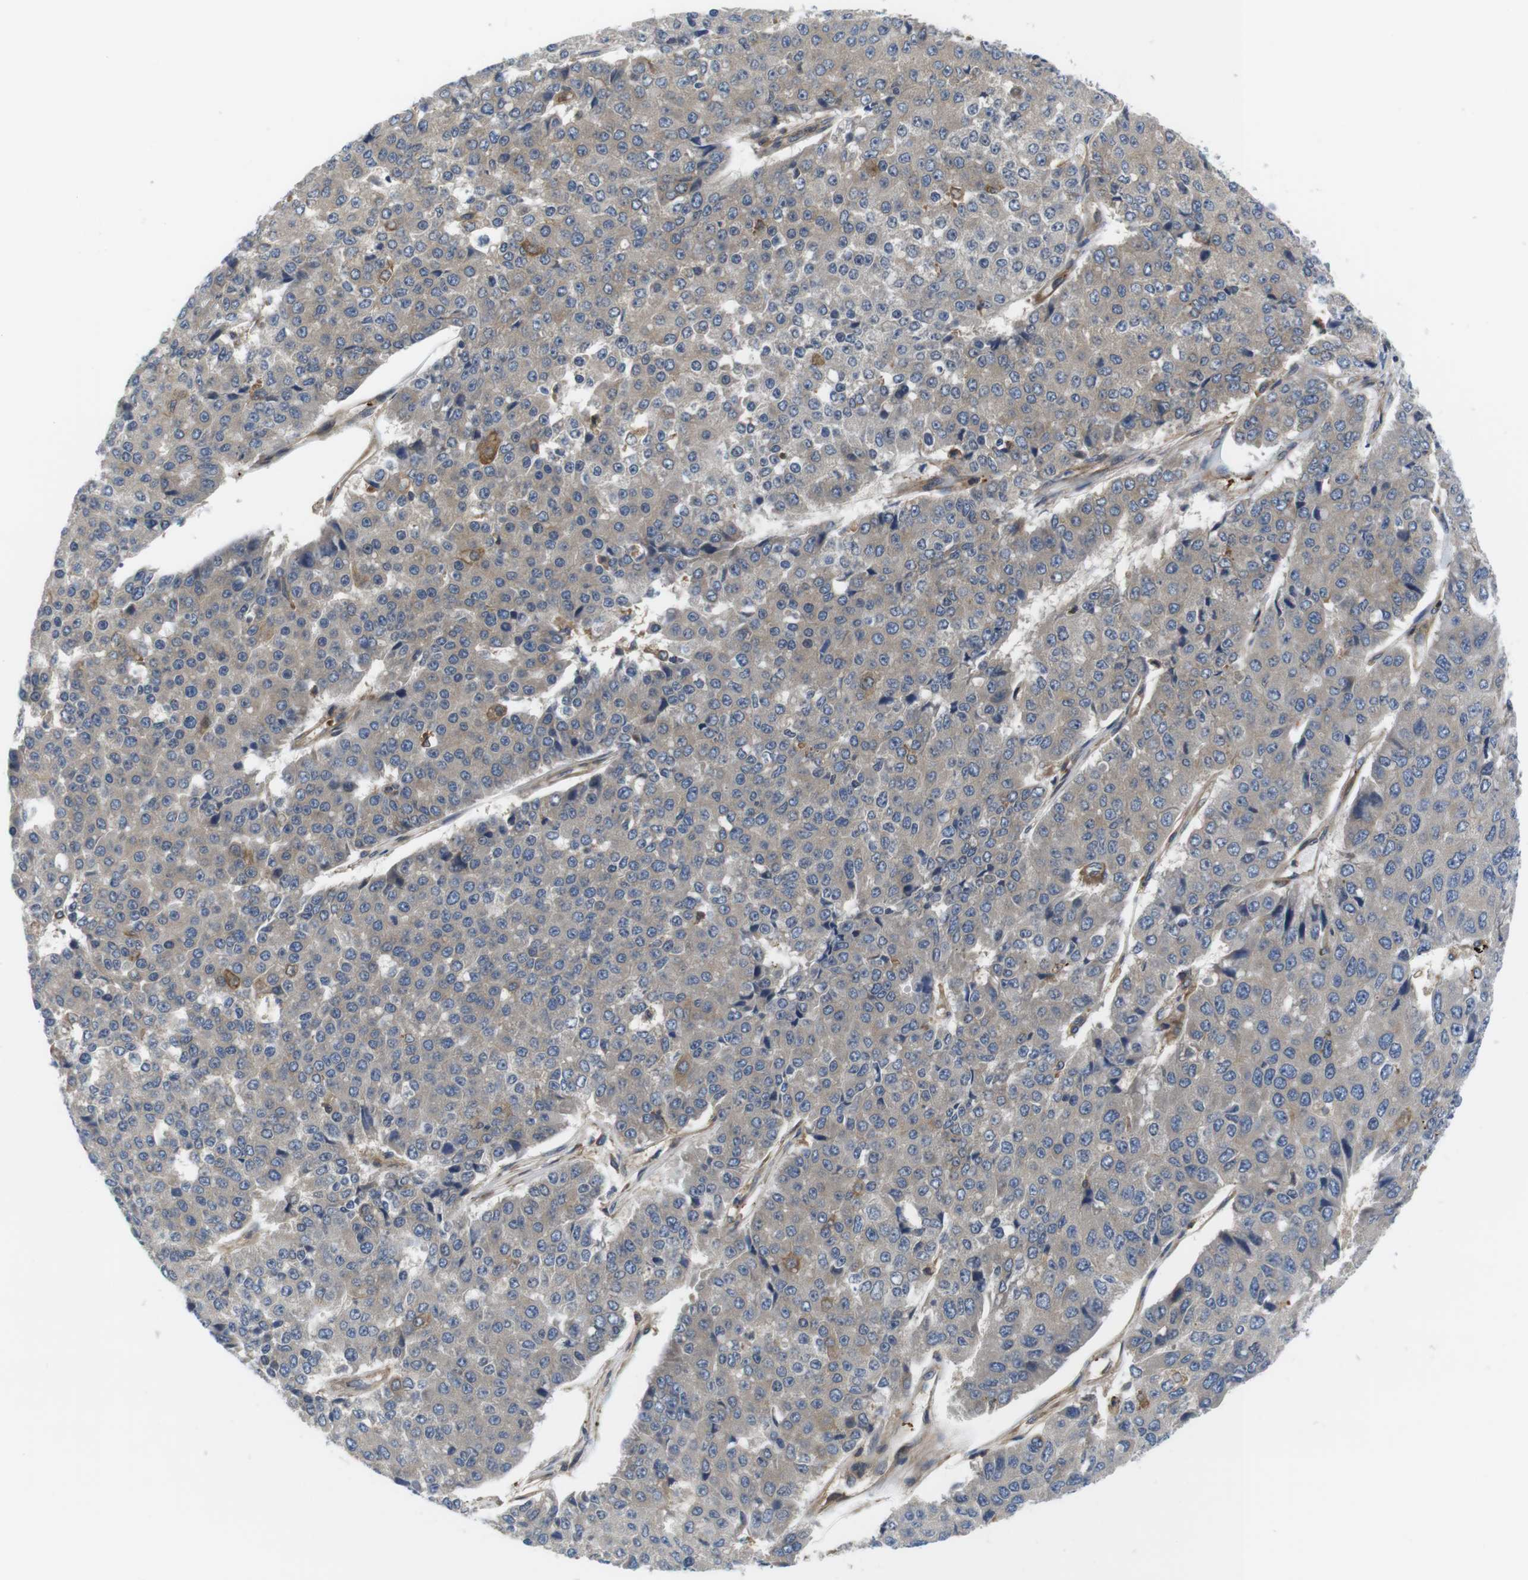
{"staining": {"intensity": "weak", "quantity": "25%-75%", "location": "cytoplasmic/membranous"}, "tissue": "pancreatic cancer", "cell_type": "Tumor cells", "image_type": "cancer", "snomed": [{"axis": "morphology", "description": "Adenocarcinoma, NOS"}, {"axis": "topography", "description": "Pancreas"}], "caption": "A photomicrograph of human adenocarcinoma (pancreatic) stained for a protein shows weak cytoplasmic/membranous brown staining in tumor cells.", "gene": "HERPUD2", "patient": {"sex": "male", "age": 50}}